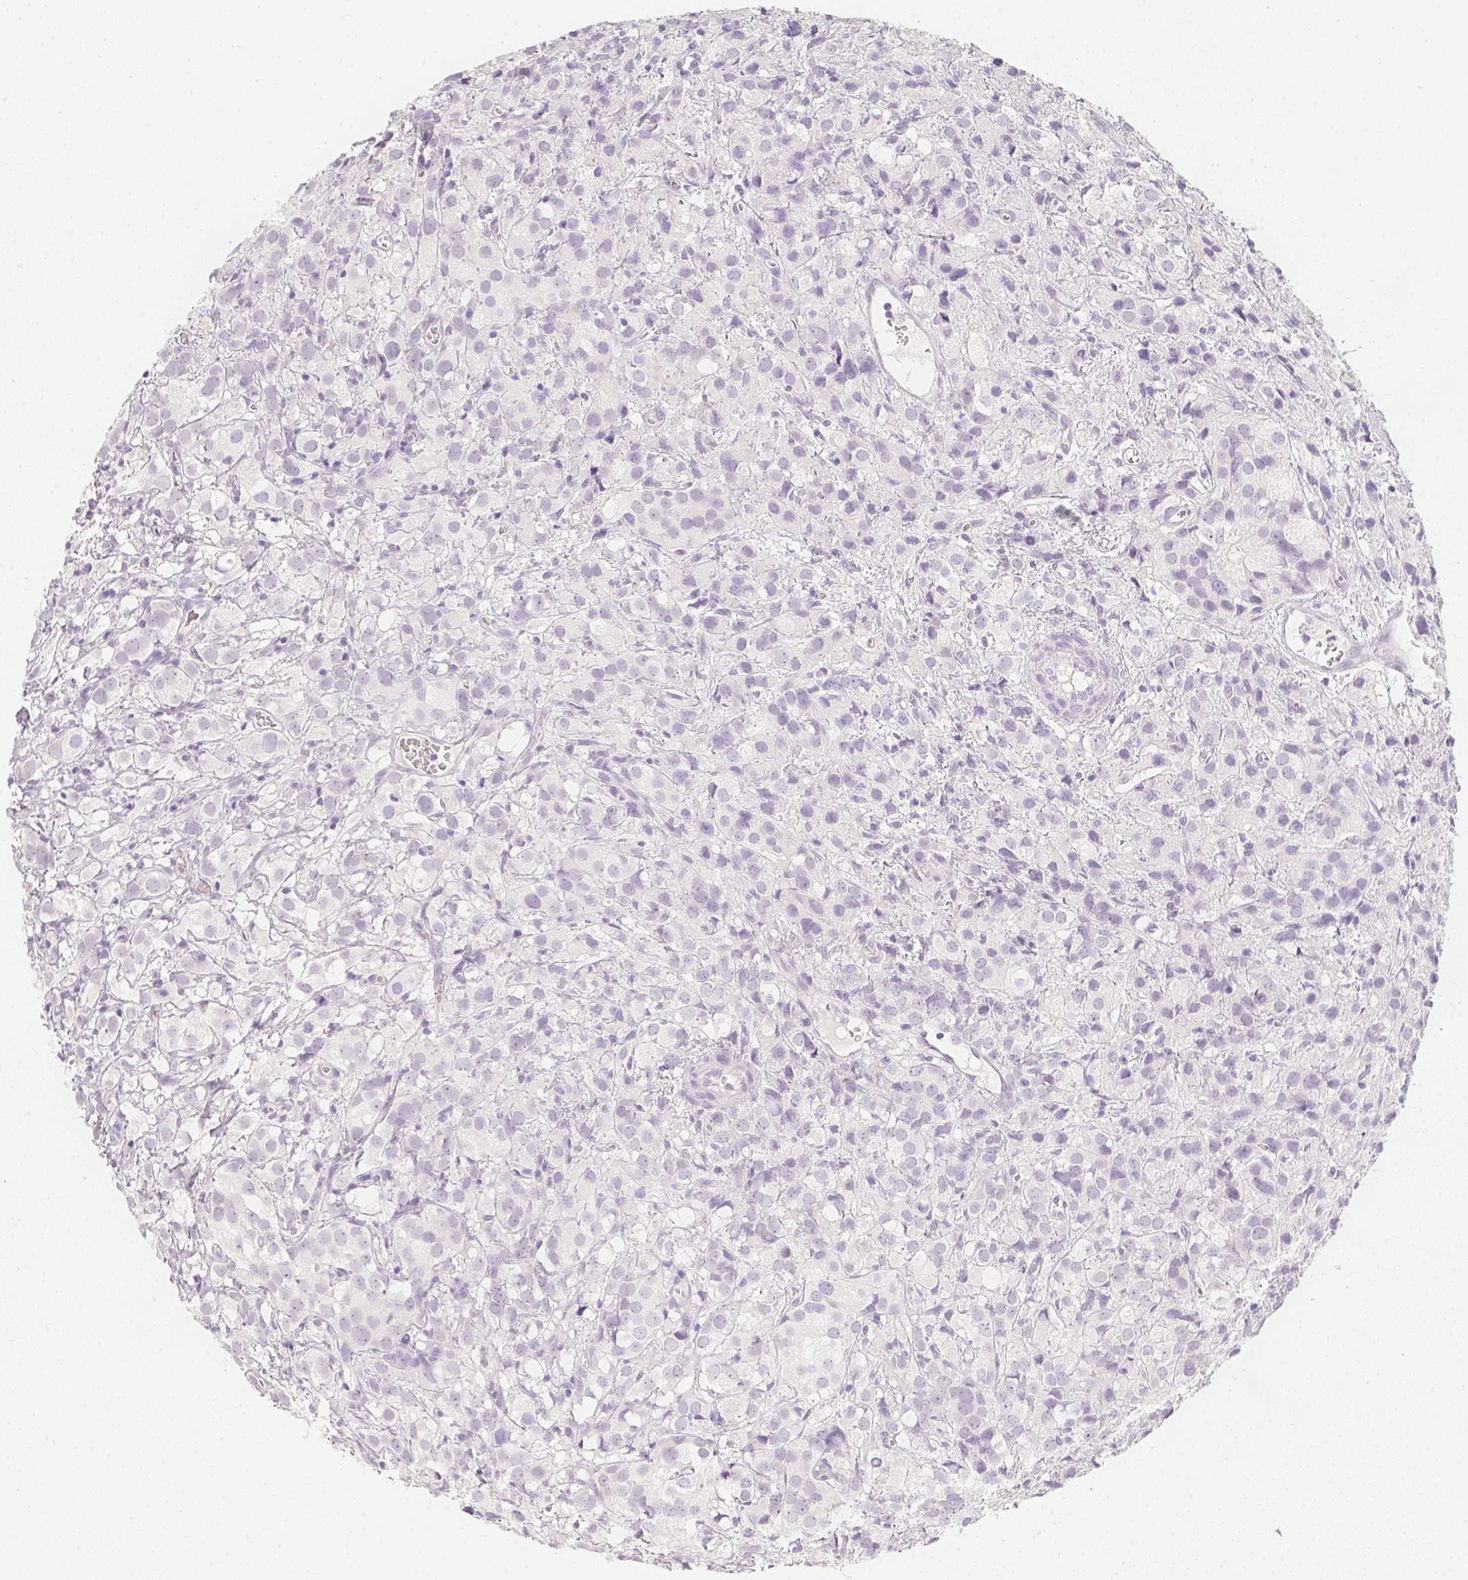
{"staining": {"intensity": "negative", "quantity": "none", "location": "none"}, "tissue": "prostate cancer", "cell_type": "Tumor cells", "image_type": "cancer", "snomed": [{"axis": "morphology", "description": "Adenocarcinoma, High grade"}, {"axis": "topography", "description": "Prostate"}], "caption": "DAB (3,3'-diaminobenzidine) immunohistochemical staining of human adenocarcinoma (high-grade) (prostate) reveals no significant positivity in tumor cells. (Stains: DAB immunohistochemistry (IHC) with hematoxylin counter stain, Microscopy: brightfield microscopy at high magnification).", "gene": "SLC18A1", "patient": {"sex": "male", "age": 86}}